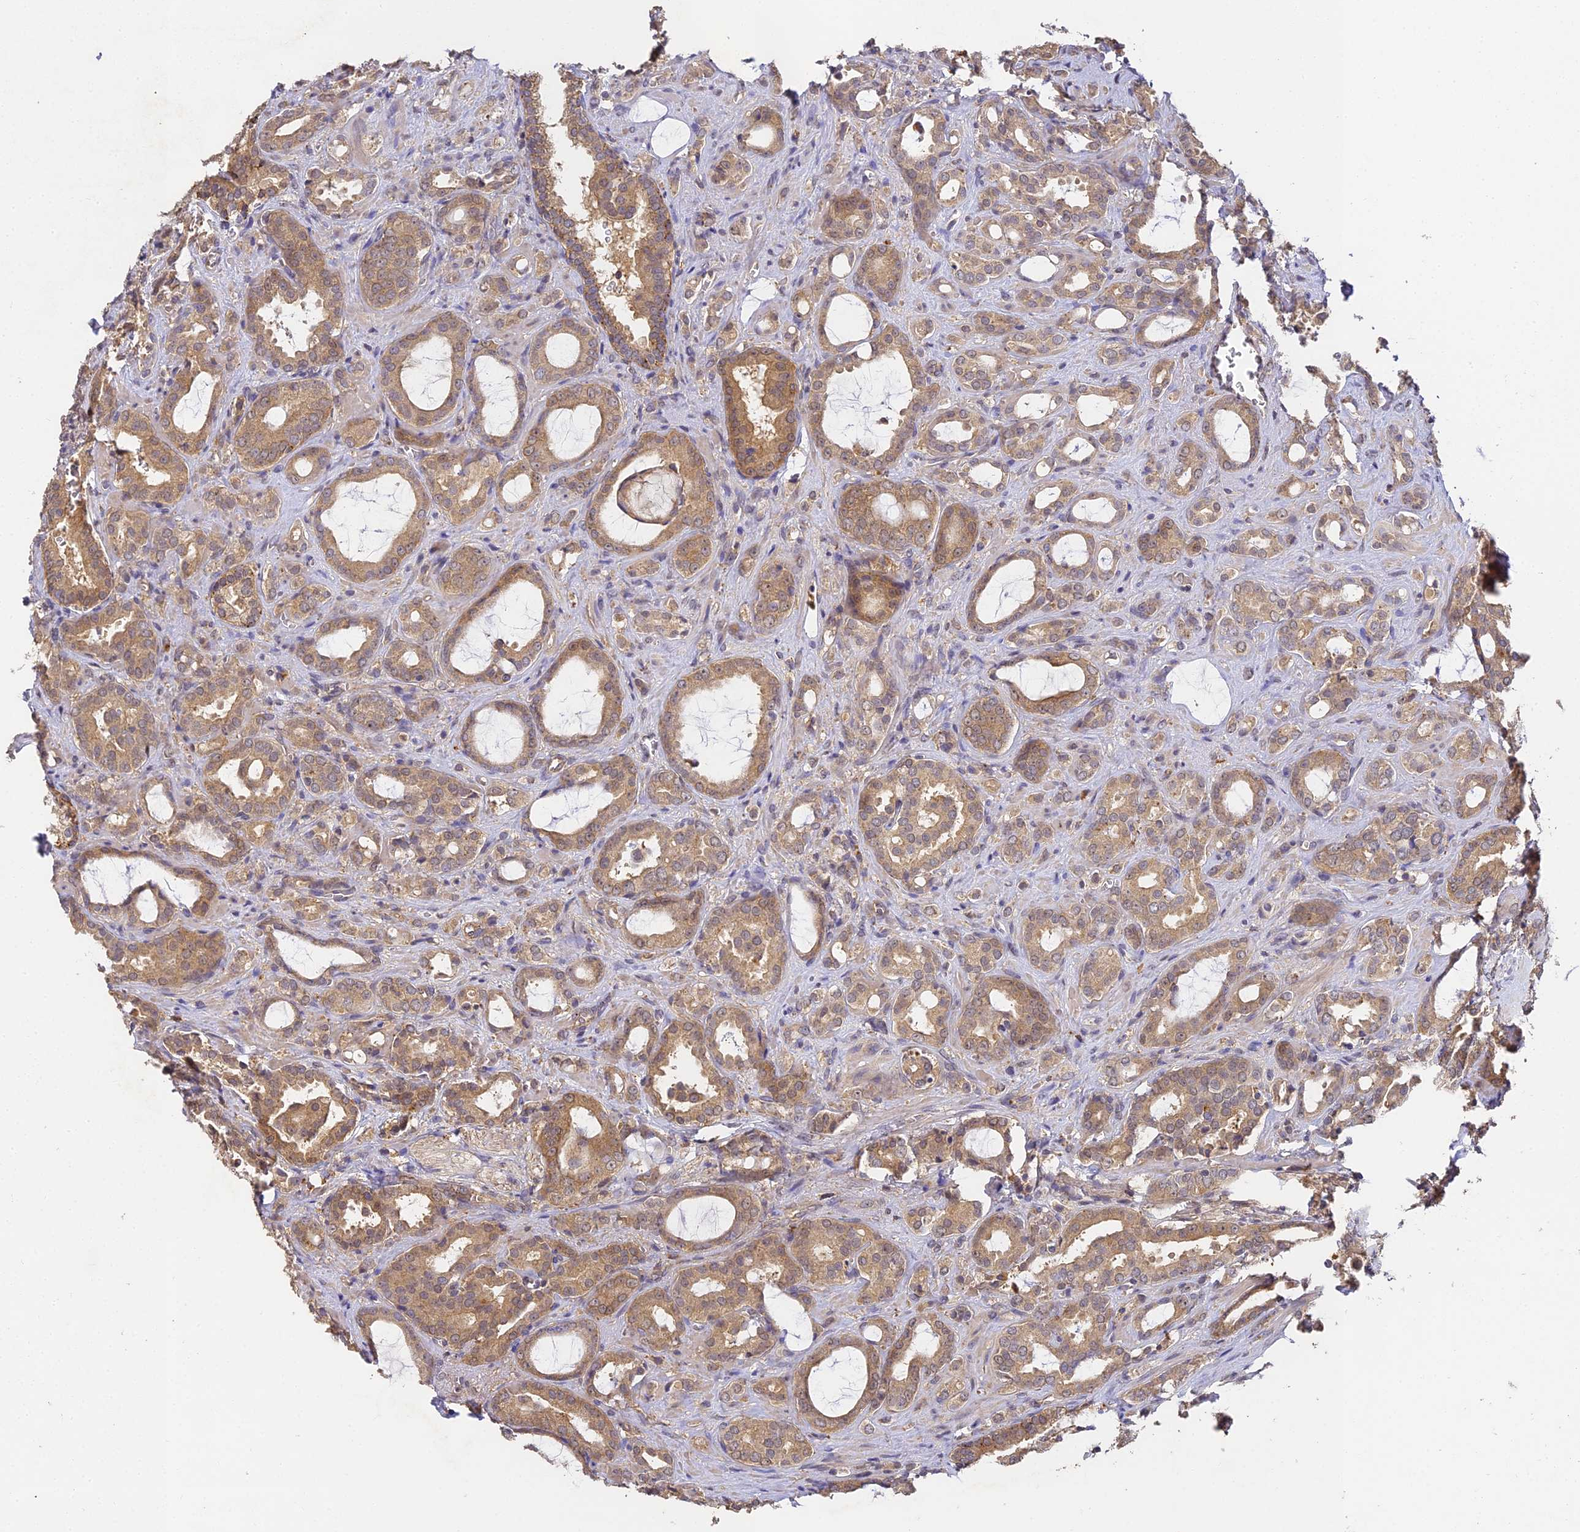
{"staining": {"intensity": "moderate", "quantity": ">75%", "location": "cytoplasmic/membranous"}, "tissue": "prostate cancer", "cell_type": "Tumor cells", "image_type": "cancer", "snomed": [{"axis": "morphology", "description": "Adenocarcinoma, High grade"}, {"axis": "topography", "description": "Prostate"}], "caption": "Immunohistochemical staining of prostate cancer (high-grade adenocarcinoma) reveals medium levels of moderate cytoplasmic/membranous staining in approximately >75% of tumor cells. (DAB (3,3'-diaminobenzidine) = brown stain, brightfield microscopy at high magnification).", "gene": "YAE1", "patient": {"sex": "male", "age": 72}}